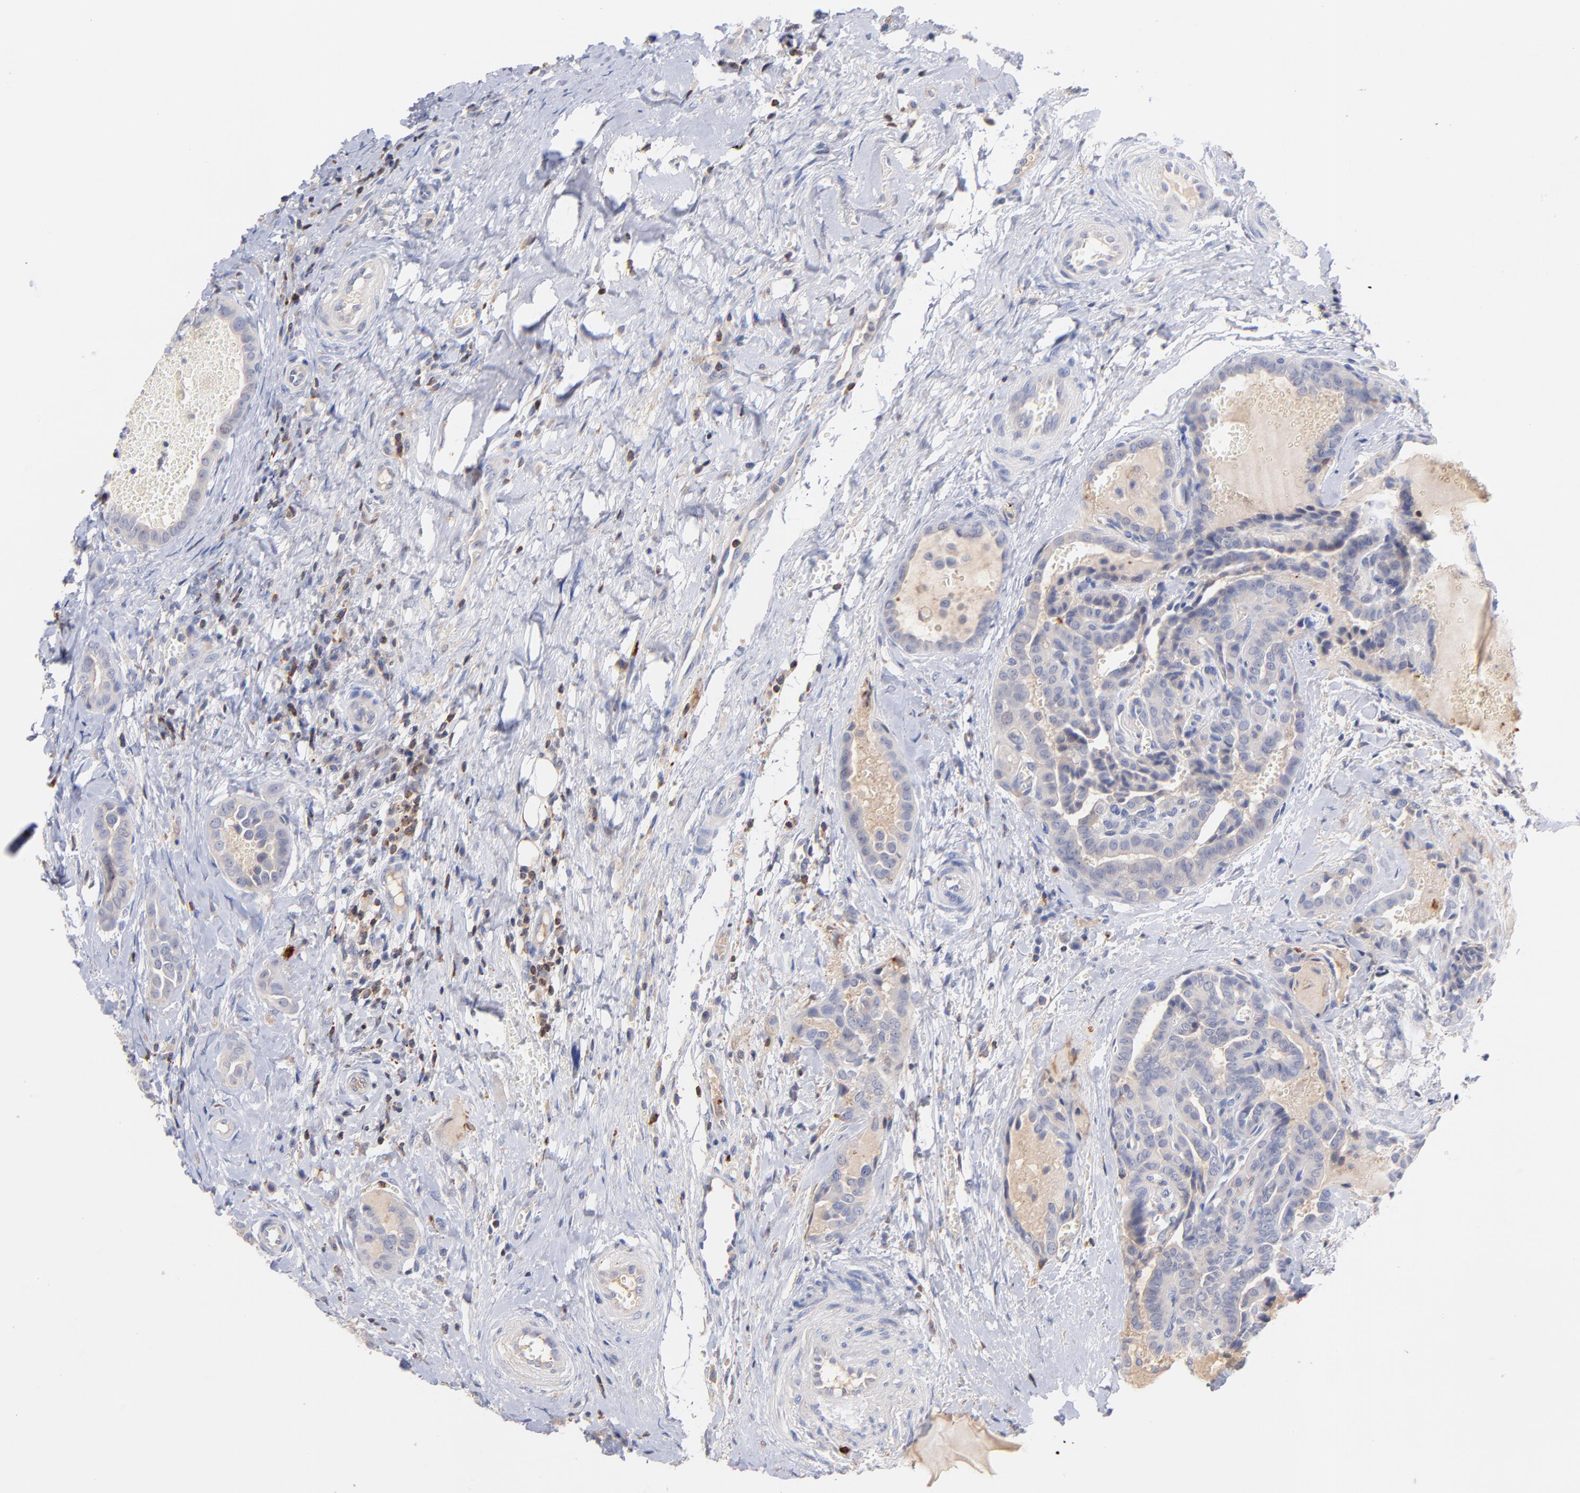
{"staining": {"intensity": "weak", "quantity": "<25%", "location": "cytoplasmic/membranous"}, "tissue": "thyroid cancer", "cell_type": "Tumor cells", "image_type": "cancer", "snomed": [{"axis": "morphology", "description": "Carcinoma, NOS"}, {"axis": "topography", "description": "Thyroid gland"}], "caption": "Image shows no protein expression in tumor cells of carcinoma (thyroid) tissue.", "gene": "KREMEN2", "patient": {"sex": "female", "age": 91}}